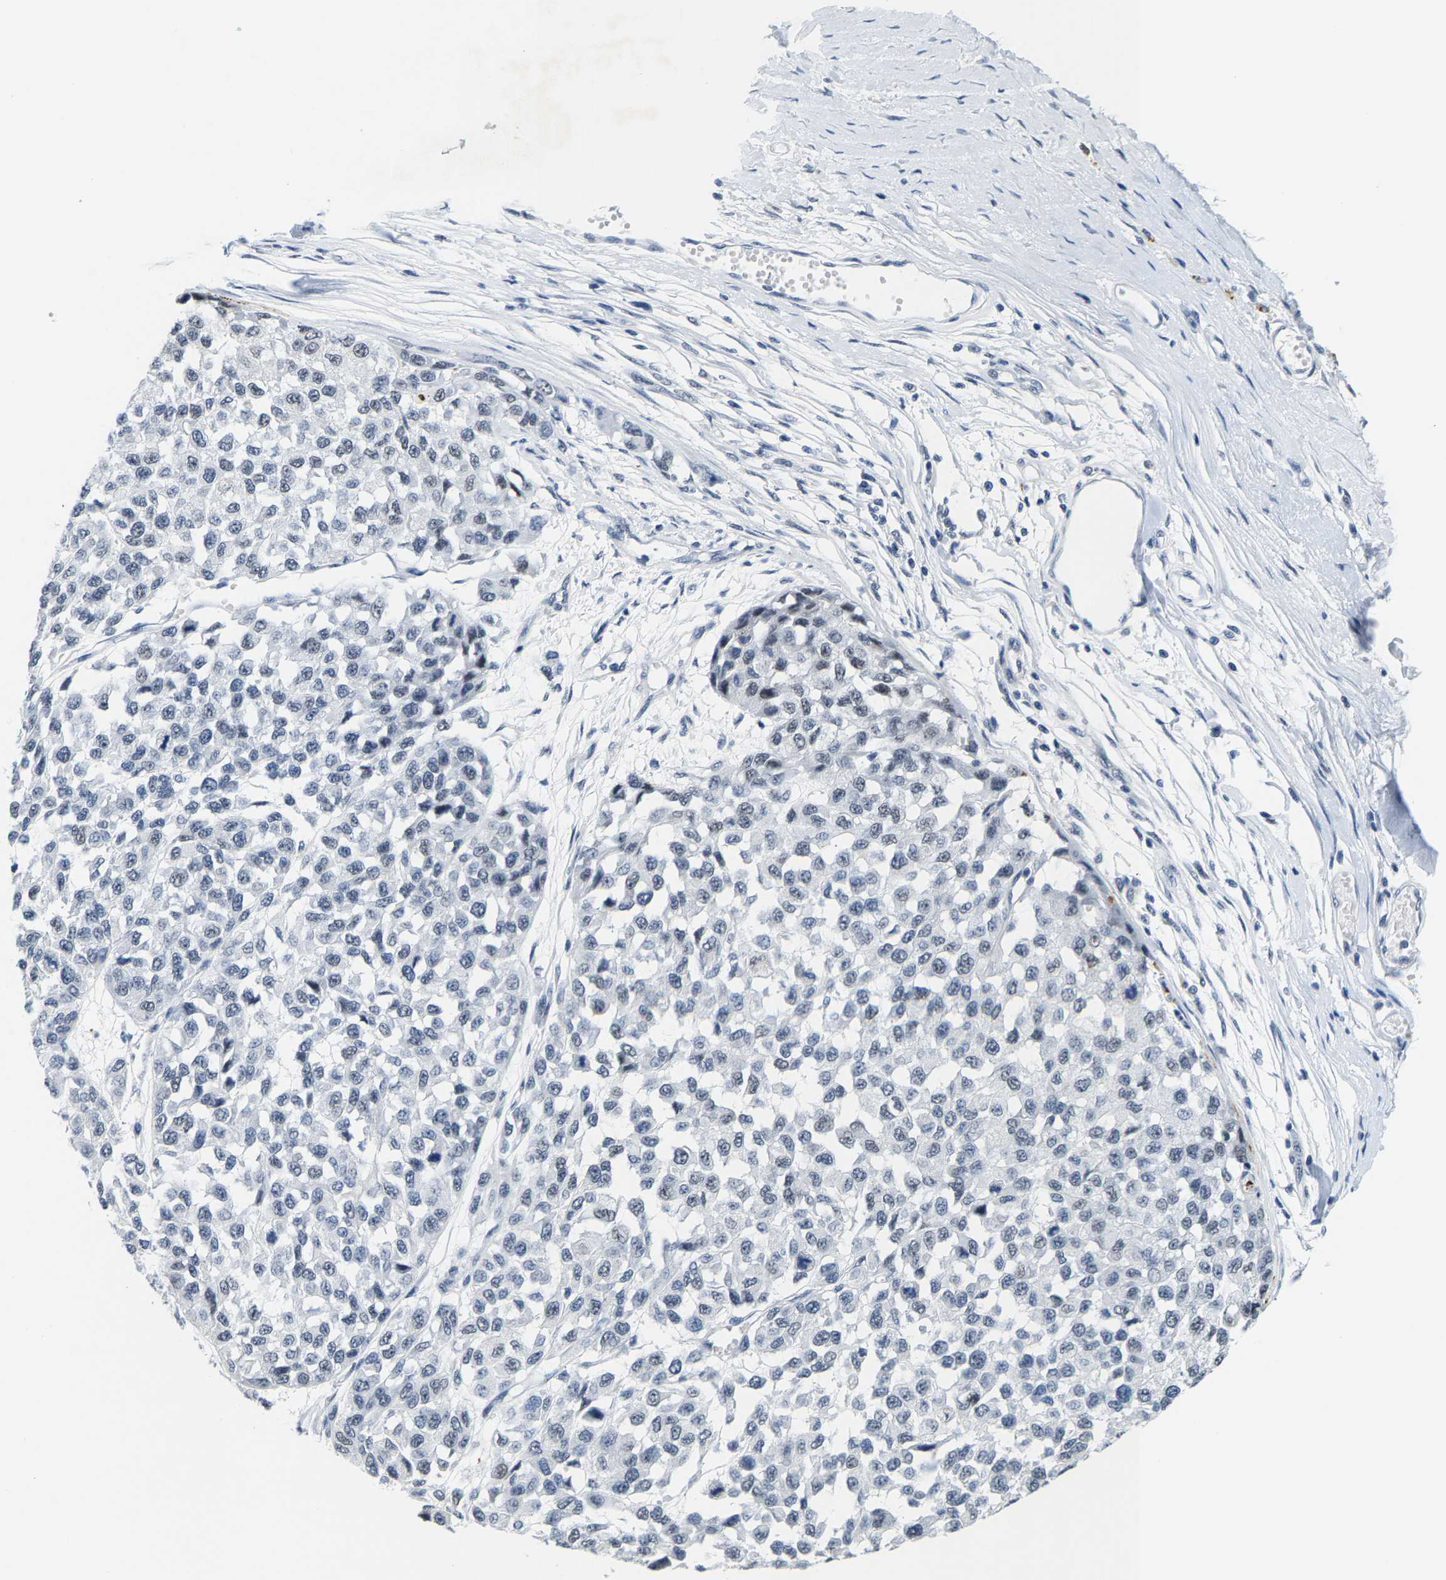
{"staining": {"intensity": "negative", "quantity": "none", "location": "none"}, "tissue": "melanoma", "cell_type": "Tumor cells", "image_type": "cancer", "snomed": [{"axis": "morphology", "description": "Malignant melanoma, NOS"}, {"axis": "topography", "description": "Skin"}], "caption": "This is an immunohistochemistry (IHC) micrograph of human melanoma. There is no expression in tumor cells.", "gene": "SETD1B", "patient": {"sex": "male", "age": 62}}